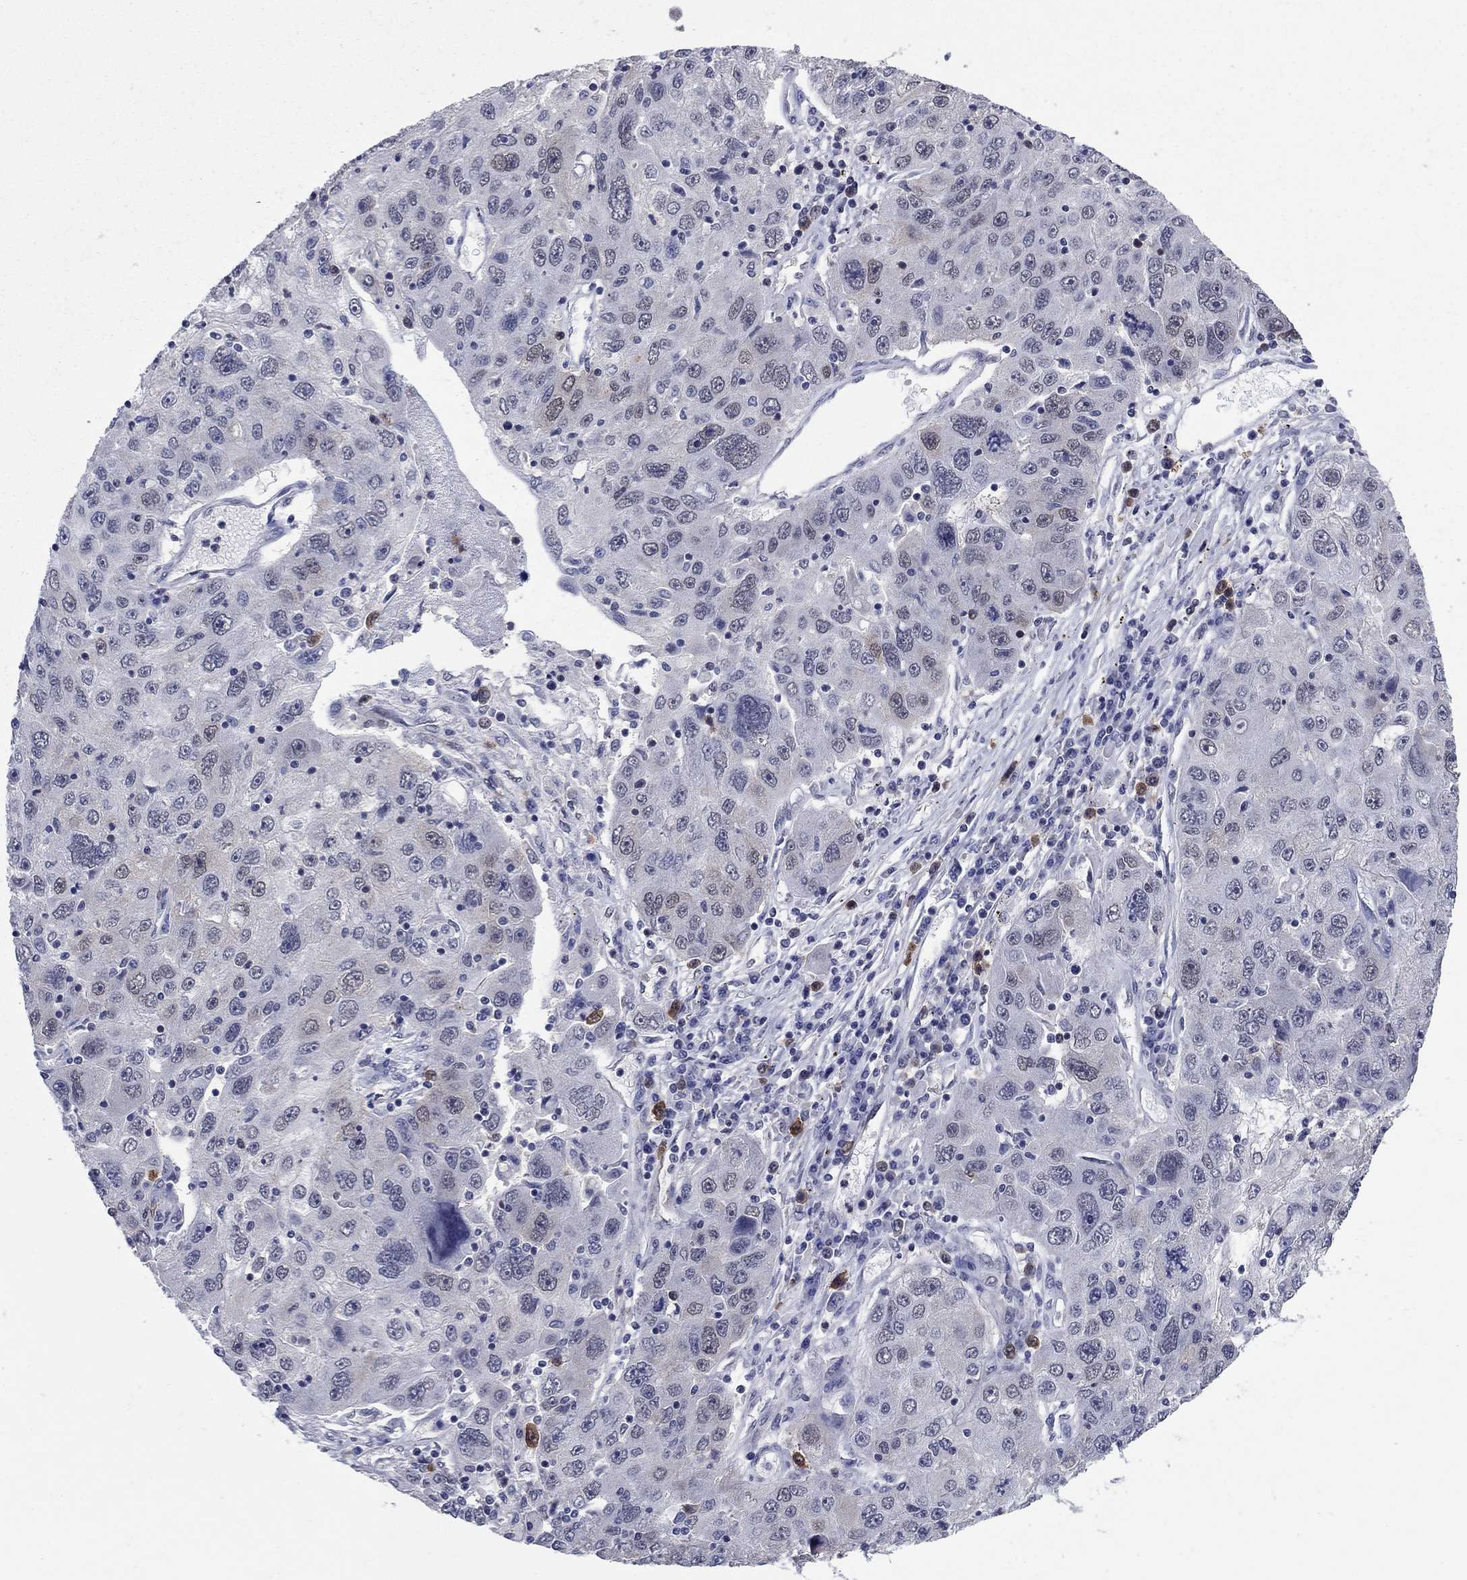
{"staining": {"intensity": "negative", "quantity": "none", "location": "none"}, "tissue": "stomach cancer", "cell_type": "Tumor cells", "image_type": "cancer", "snomed": [{"axis": "morphology", "description": "Adenocarcinoma, NOS"}, {"axis": "topography", "description": "Stomach"}], "caption": "Micrograph shows no protein positivity in tumor cells of stomach adenocarcinoma tissue.", "gene": "TYMS", "patient": {"sex": "male", "age": 56}}